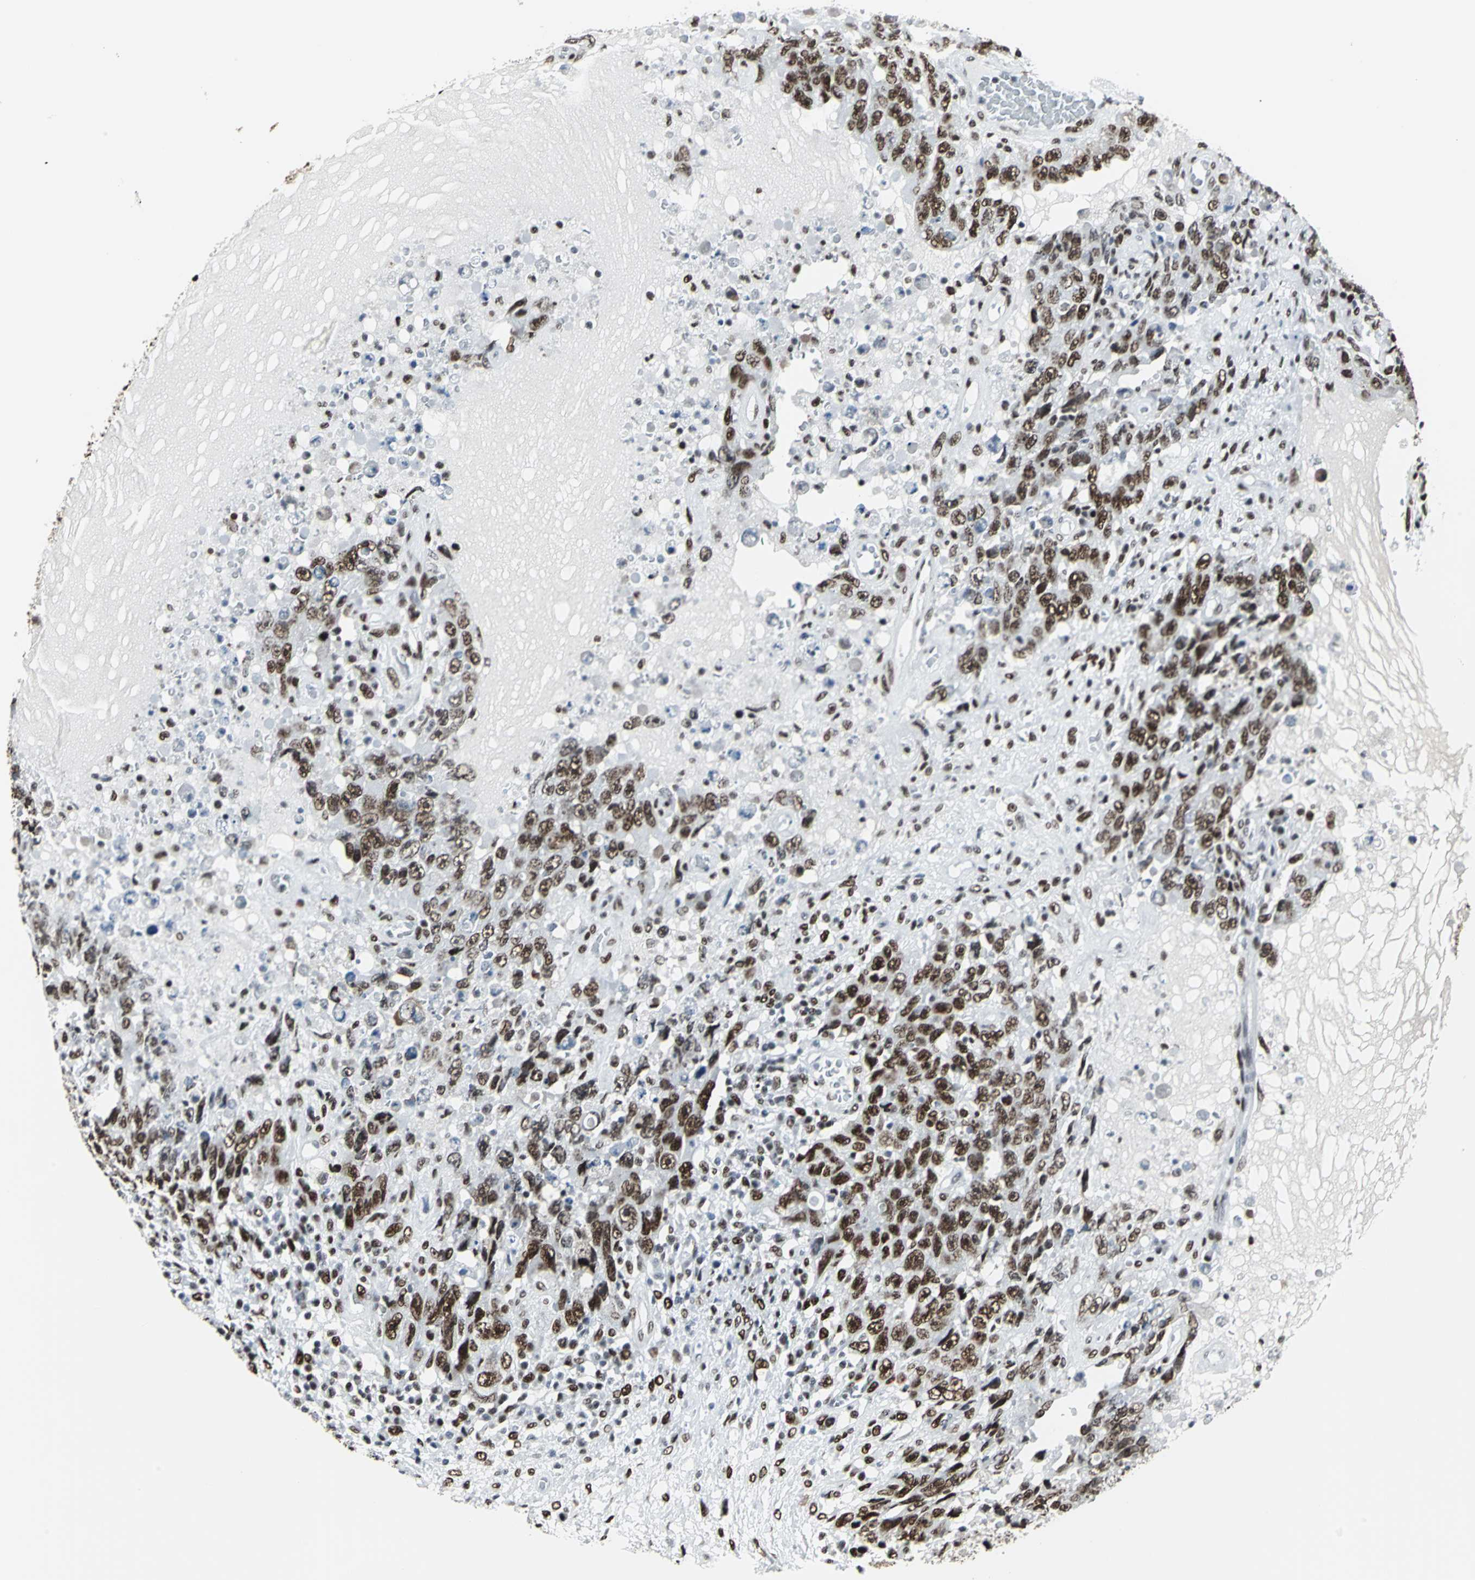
{"staining": {"intensity": "strong", "quantity": ">75%", "location": "nuclear"}, "tissue": "testis cancer", "cell_type": "Tumor cells", "image_type": "cancer", "snomed": [{"axis": "morphology", "description": "Carcinoma, Embryonal, NOS"}, {"axis": "topography", "description": "Testis"}], "caption": "Immunohistochemical staining of testis cancer exhibits strong nuclear protein expression in approximately >75% of tumor cells.", "gene": "HDAC2", "patient": {"sex": "male", "age": 26}}